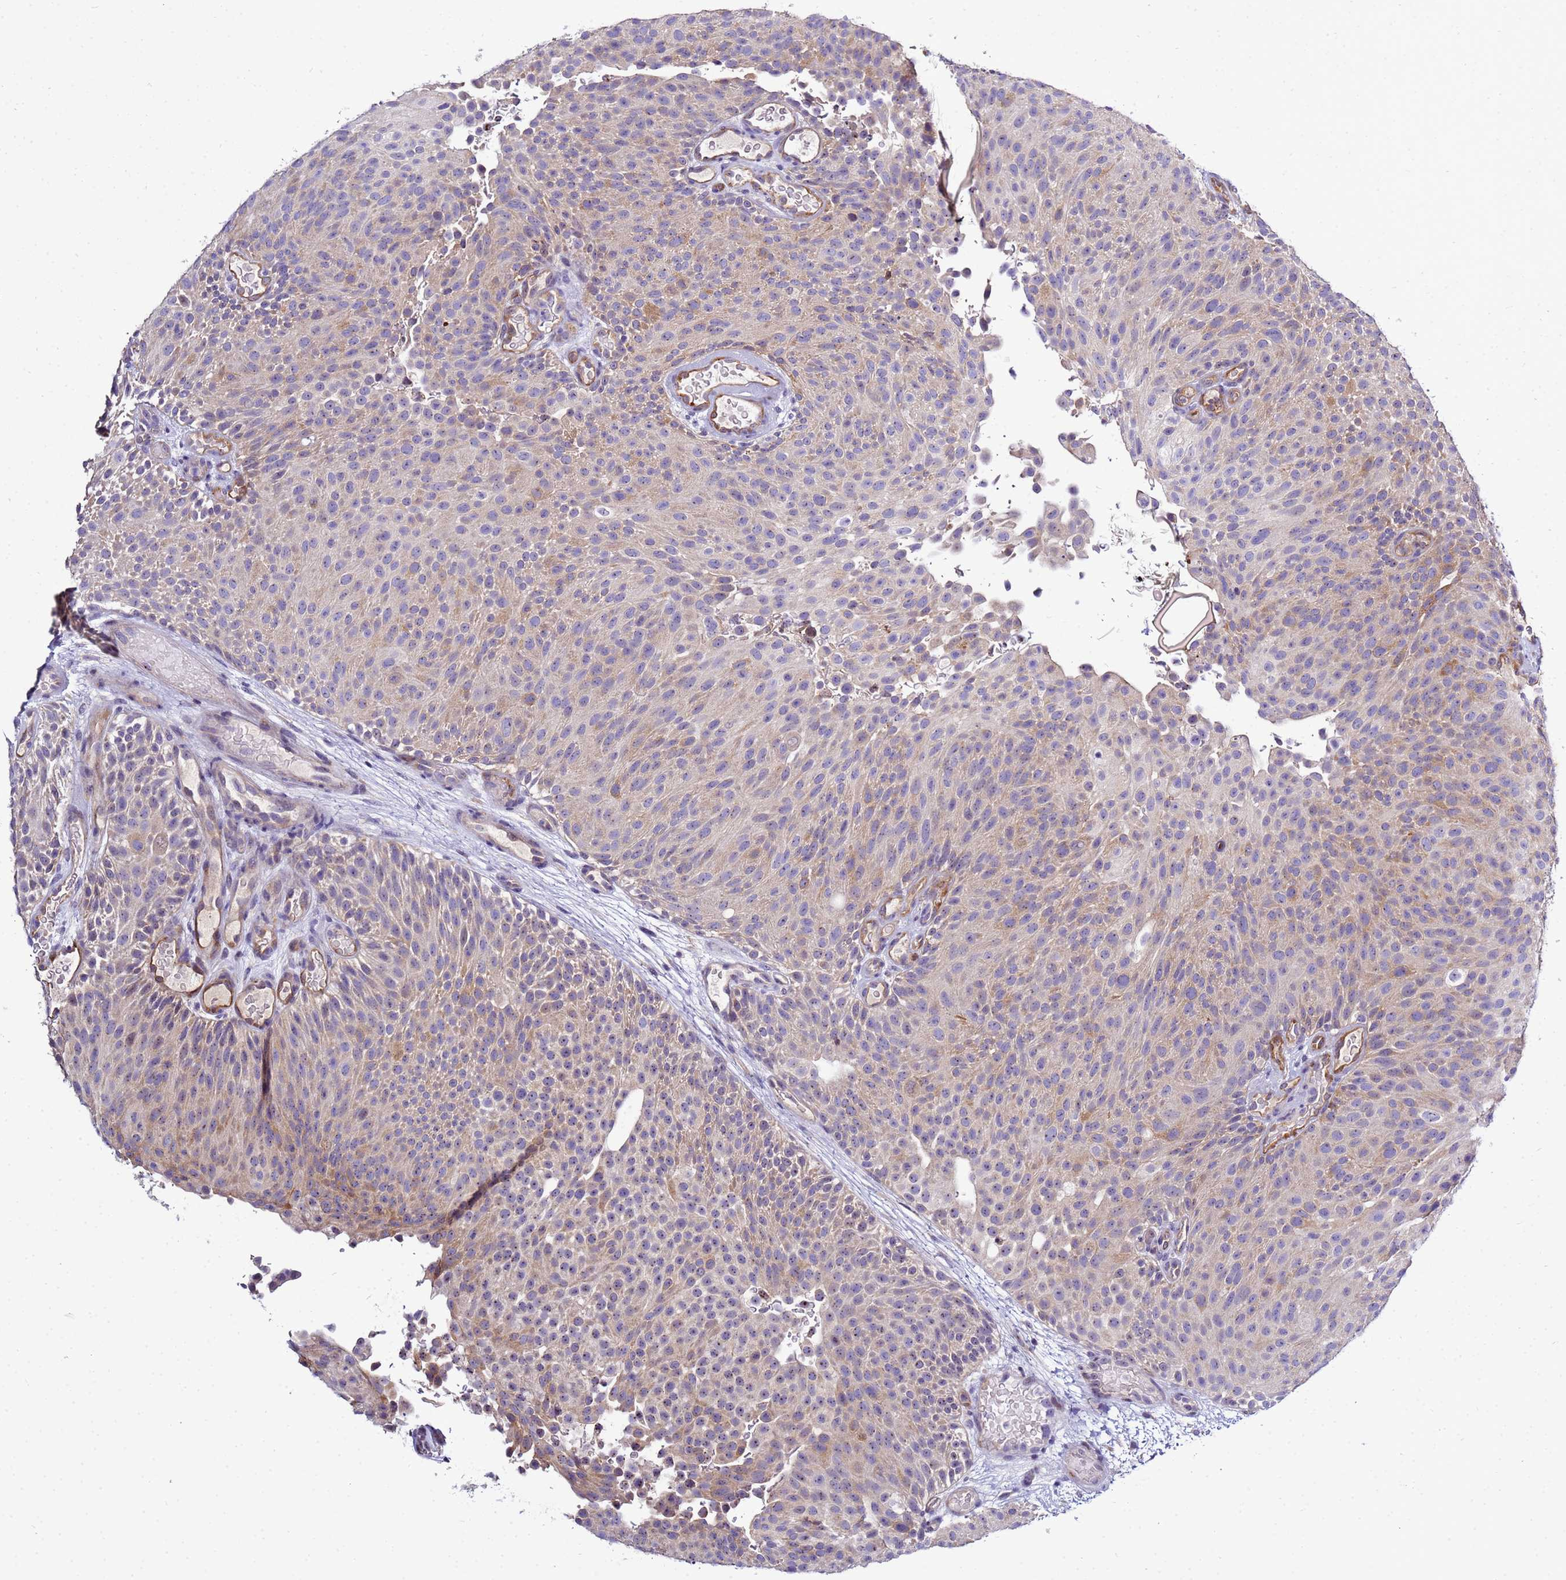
{"staining": {"intensity": "weak", "quantity": ">75%", "location": "cytoplasmic/membranous"}, "tissue": "urothelial cancer", "cell_type": "Tumor cells", "image_type": "cancer", "snomed": [{"axis": "morphology", "description": "Urothelial carcinoma, Low grade"}, {"axis": "topography", "description": "Urinary bladder"}], "caption": "An immunohistochemistry (IHC) micrograph of neoplastic tissue is shown. Protein staining in brown labels weak cytoplasmic/membranous positivity in low-grade urothelial carcinoma within tumor cells. (IHC, brightfield microscopy, high magnification).", "gene": "NOL8", "patient": {"sex": "male", "age": 78}}